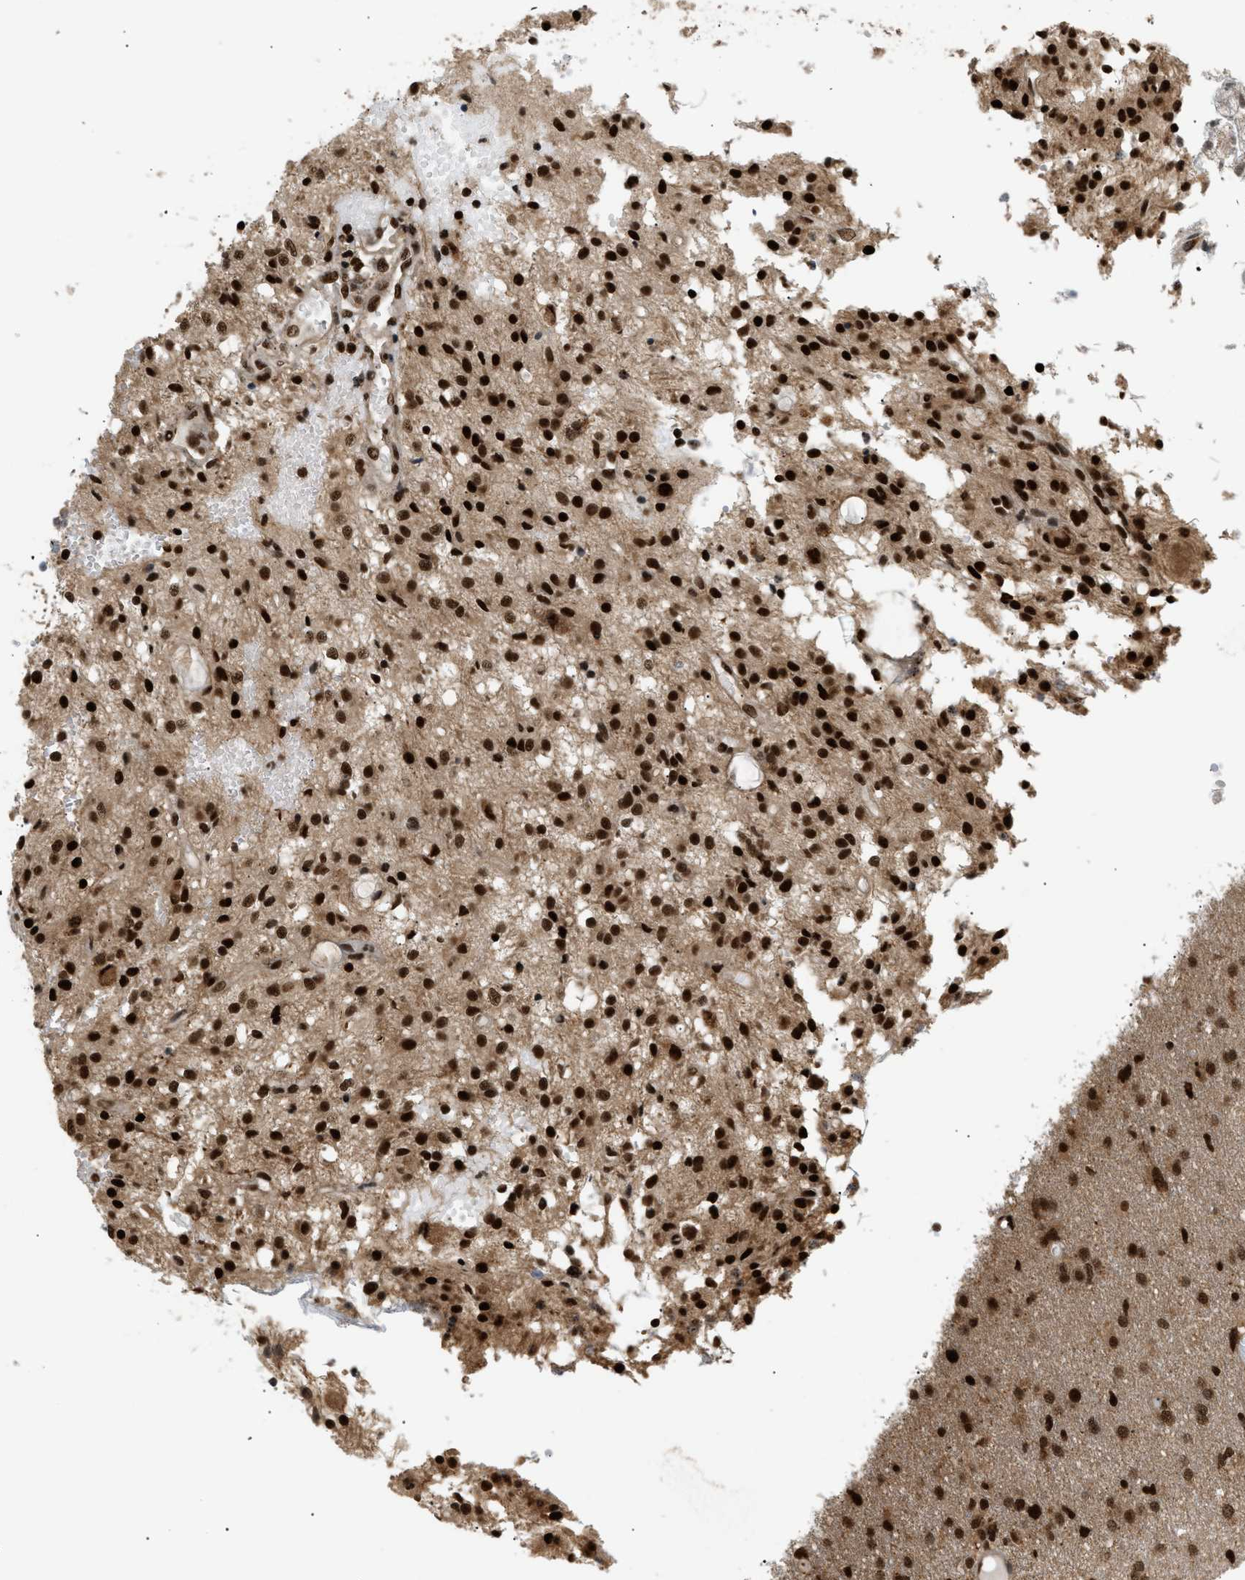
{"staining": {"intensity": "strong", "quantity": ">75%", "location": "nuclear"}, "tissue": "glioma", "cell_type": "Tumor cells", "image_type": "cancer", "snomed": [{"axis": "morphology", "description": "Glioma, malignant, High grade"}, {"axis": "topography", "description": "Brain"}], "caption": "Tumor cells display high levels of strong nuclear positivity in about >75% of cells in human malignant glioma (high-grade). Nuclei are stained in blue.", "gene": "RBM5", "patient": {"sex": "female", "age": 59}}